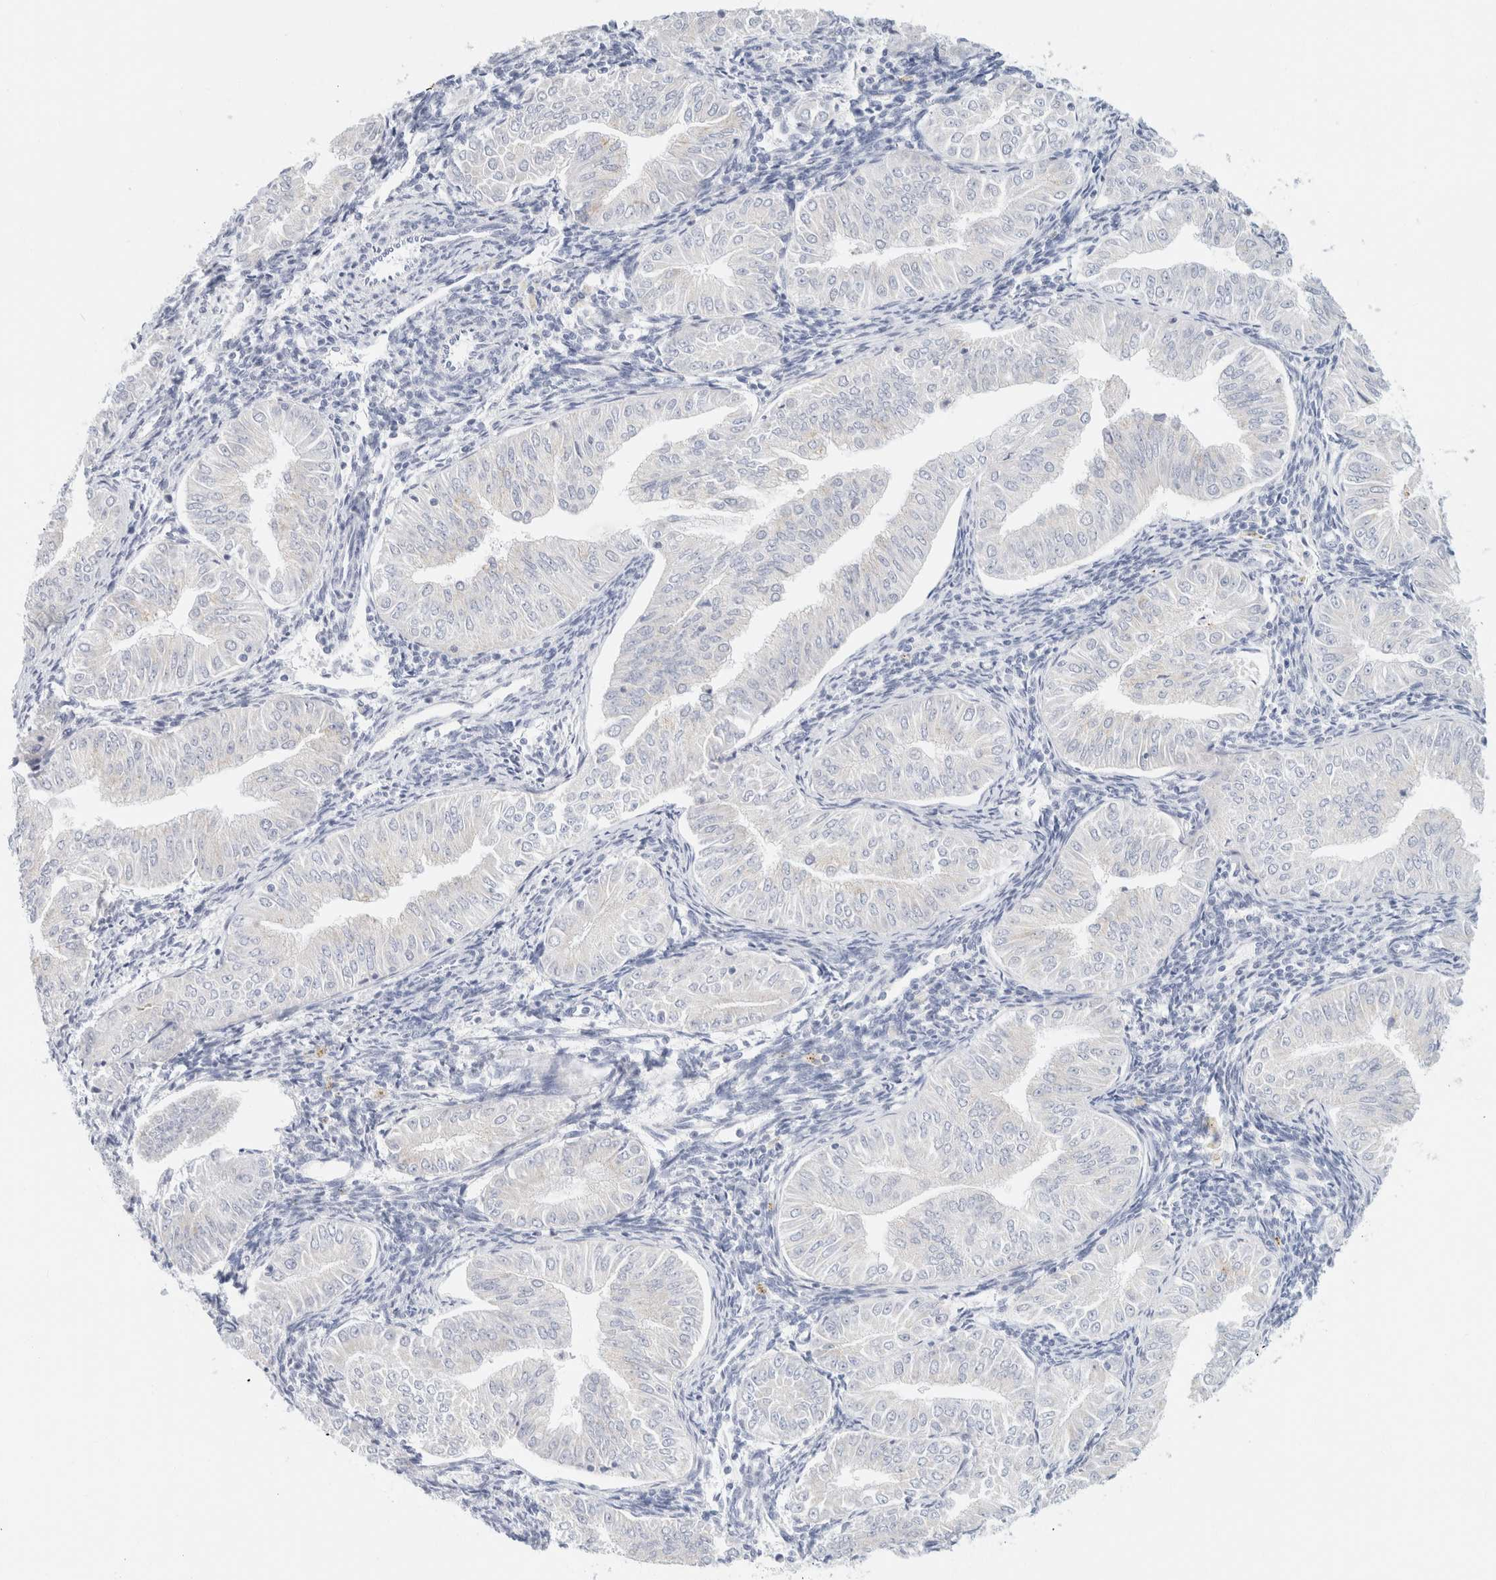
{"staining": {"intensity": "negative", "quantity": "none", "location": "none"}, "tissue": "endometrial cancer", "cell_type": "Tumor cells", "image_type": "cancer", "snomed": [{"axis": "morphology", "description": "Normal tissue, NOS"}, {"axis": "morphology", "description": "Adenocarcinoma, NOS"}, {"axis": "topography", "description": "Endometrium"}], "caption": "A high-resolution histopathology image shows IHC staining of endometrial cancer, which demonstrates no significant expression in tumor cells.", "gene": "KRT20", "patient": {"sex": "female", "age": 53}}